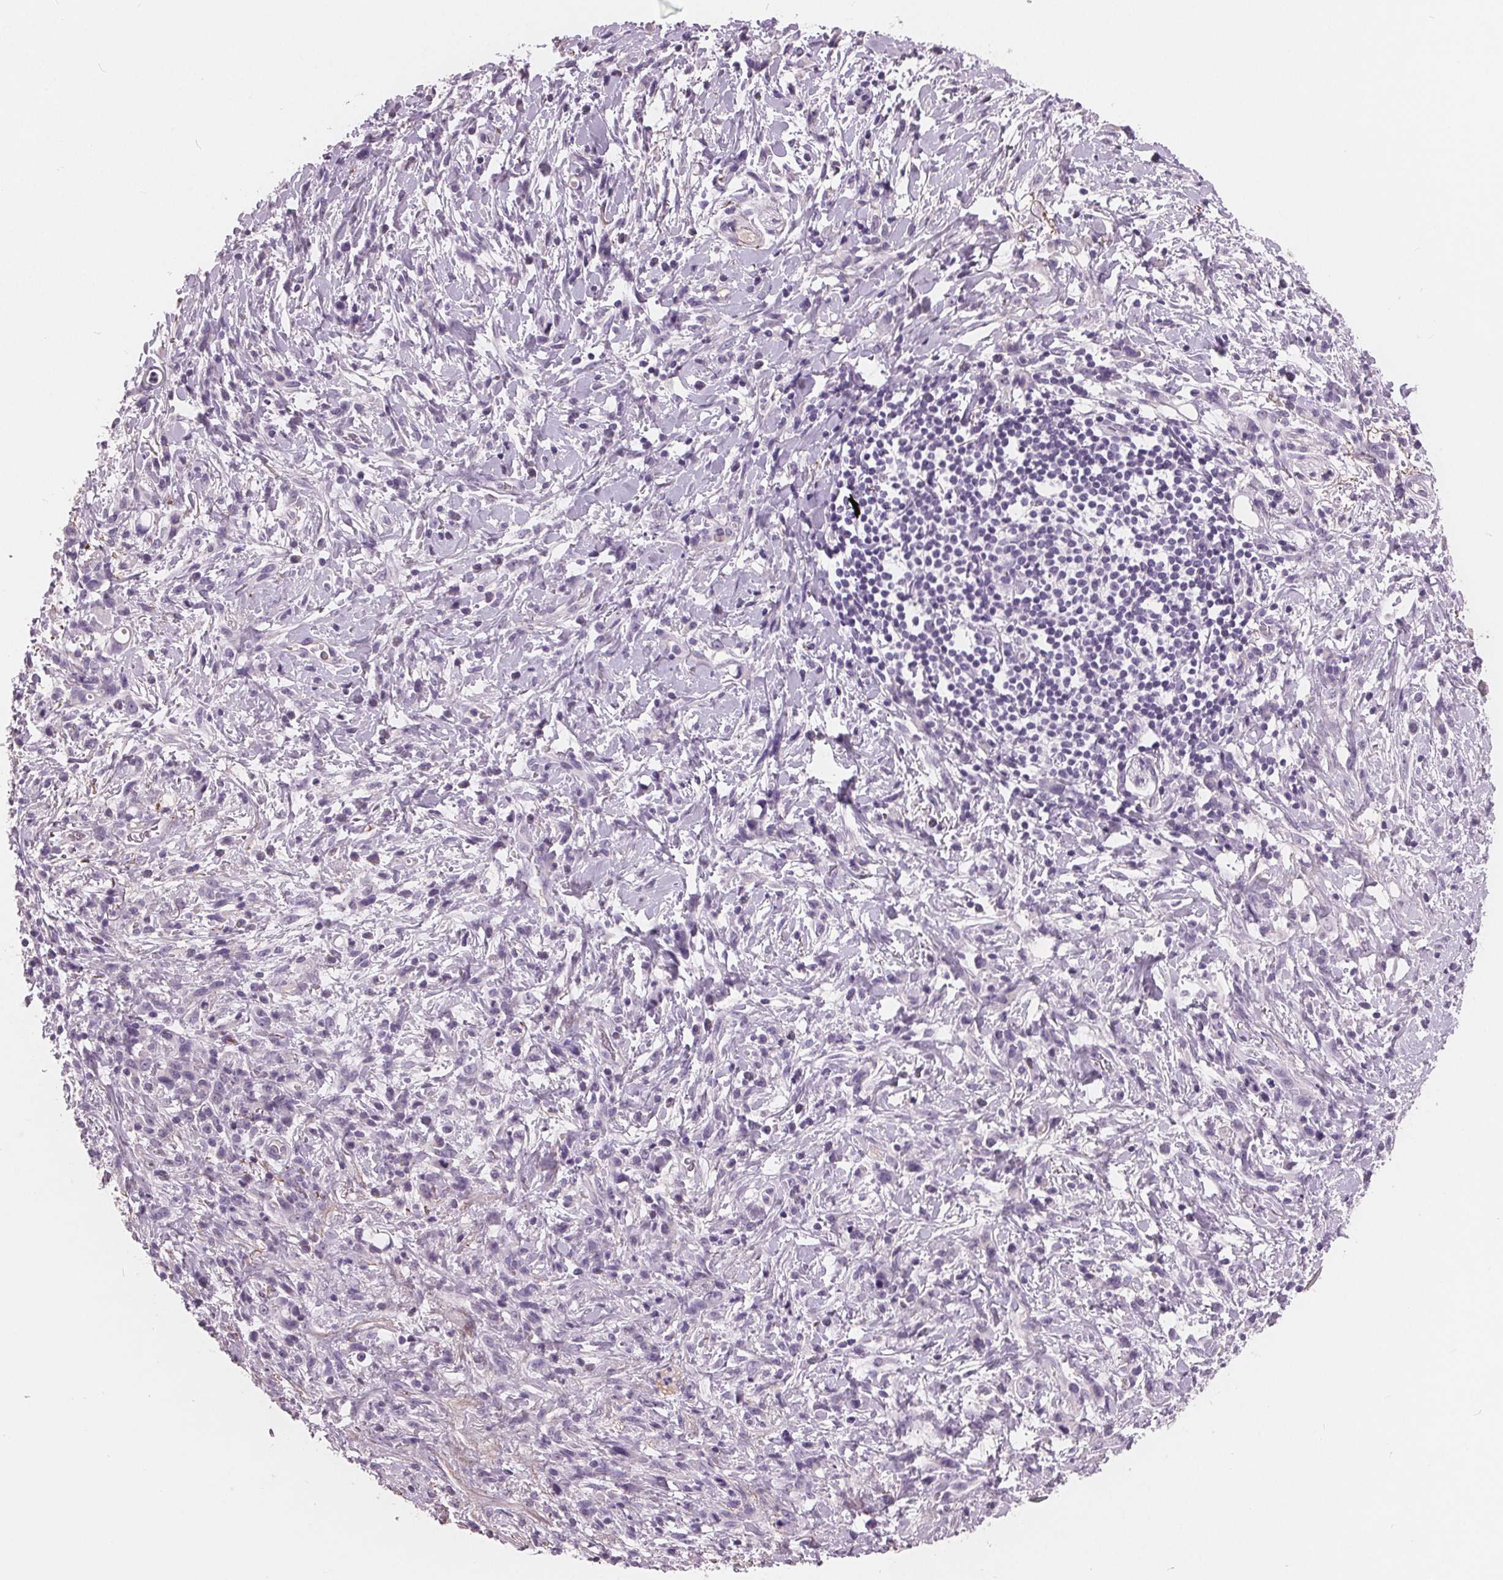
{"staining": {"intensity": "negative", "quantity": "none", "location": "none"}, "tissue": "stomach cancer", "cell_type": "Tumor cells", "image_type": "cancer", "snomed": [{"axis": "morphology", "description": "Adenocarcinoma, NOS"}, {"axis": "topography", "description": "Stomach"}], "caption": "Adenocarcinoma (stomach) was stained to show a protein in brown. There is no significant expression in tumor cells.", "gene": "AMBP", "patient": {"sex": "female", "age": 84}}